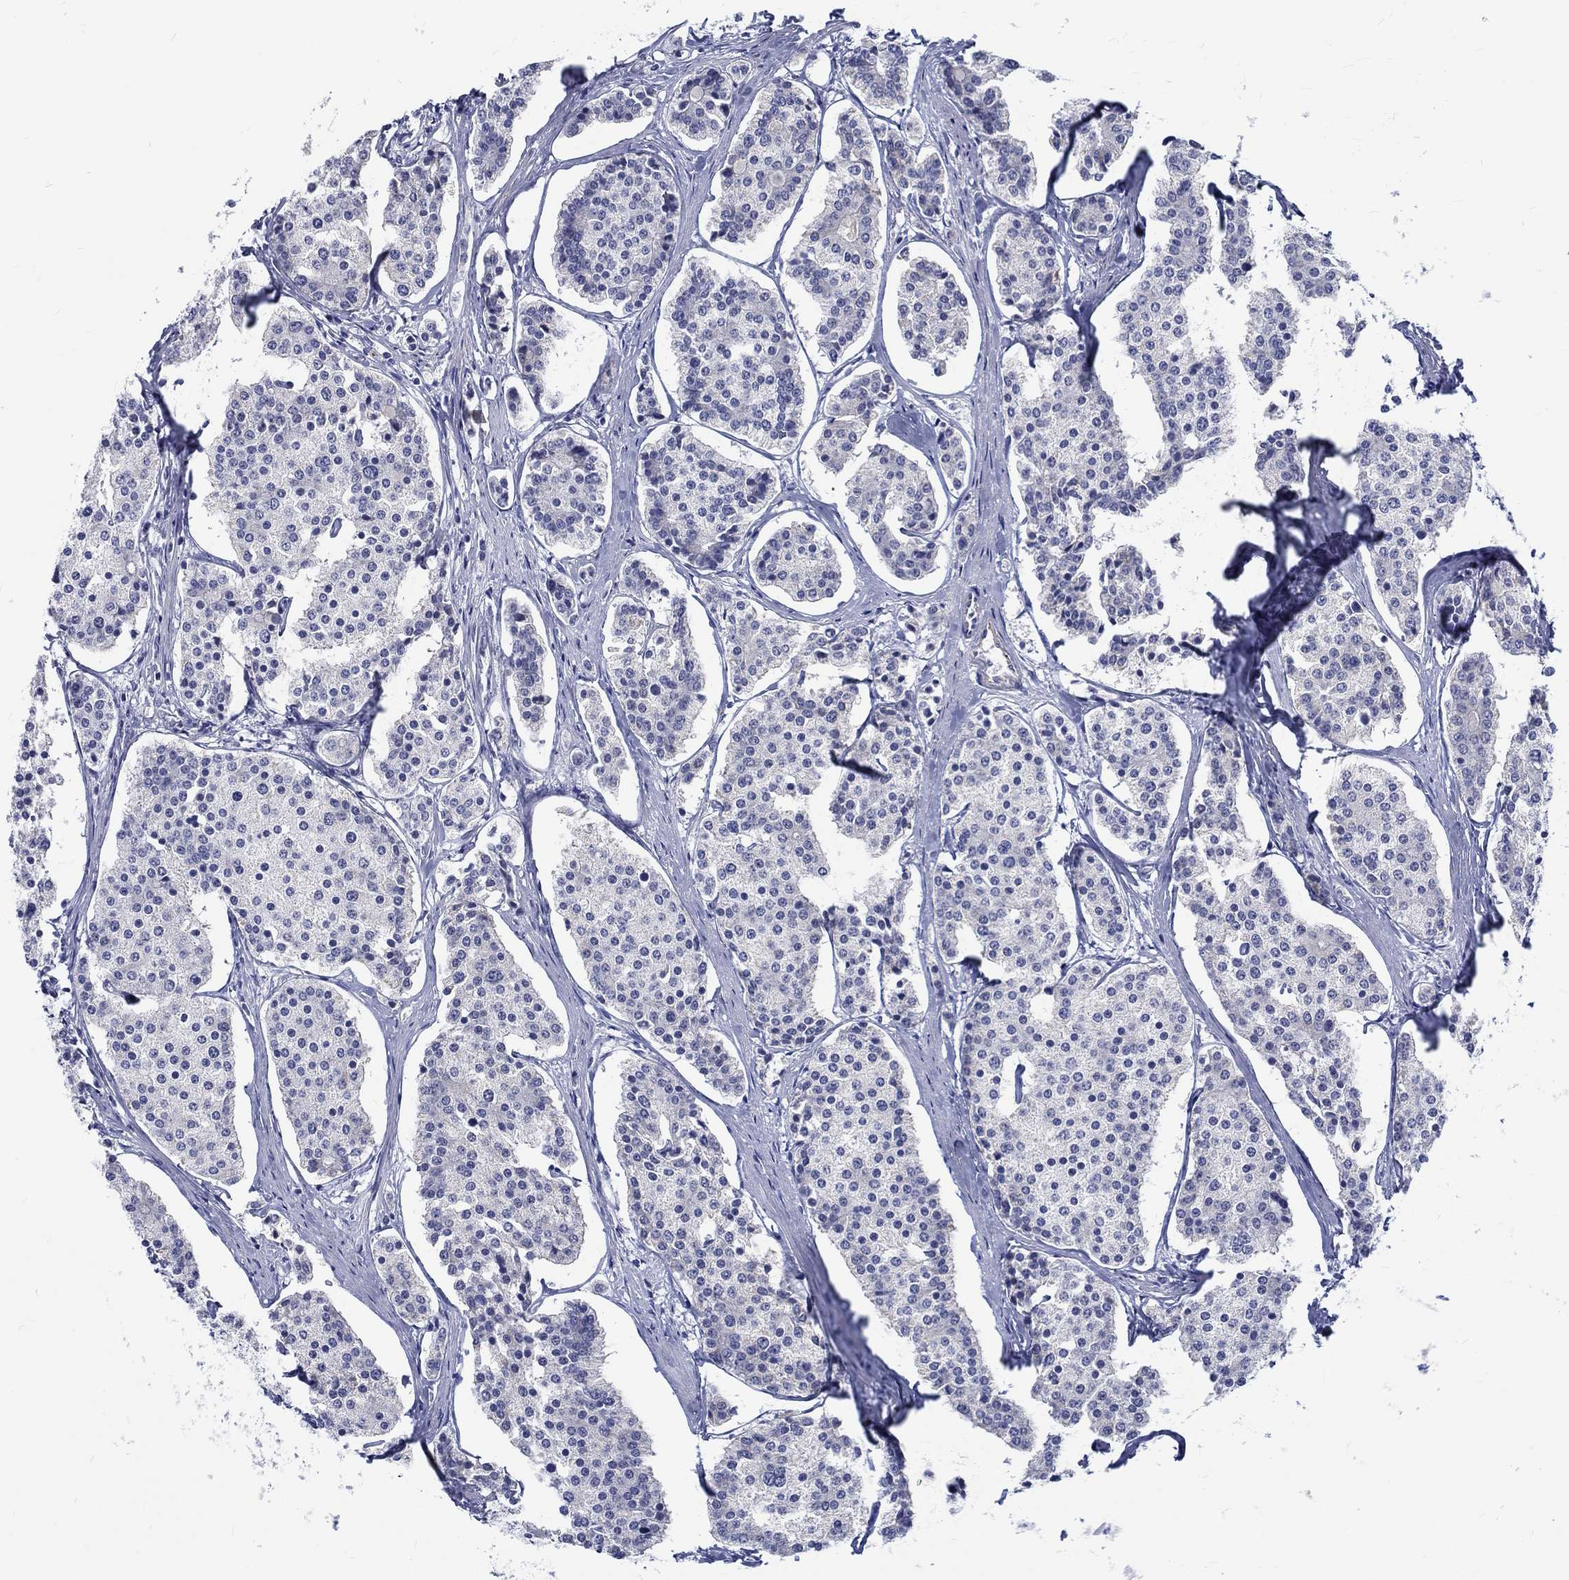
{"staining": {"intensity": "negative", "quantity": "none", "location": "none"}, "tissue": "carcinoid", "cell_type": "Tumor cells", "image_type": "cancer", "snomed": [{"axis": "morphology", "description": "Carcinoid, malignant, NOS"}, {"axis": "topography", "description": "Small intestine"}], "caption": "IHC histopathology image of malignant carcinoid stained for a protein (brown), which displays no expression in tumor cells.", "gene": "ST6GALNAC1", "patient": {"sex": "female", "age": 65}}